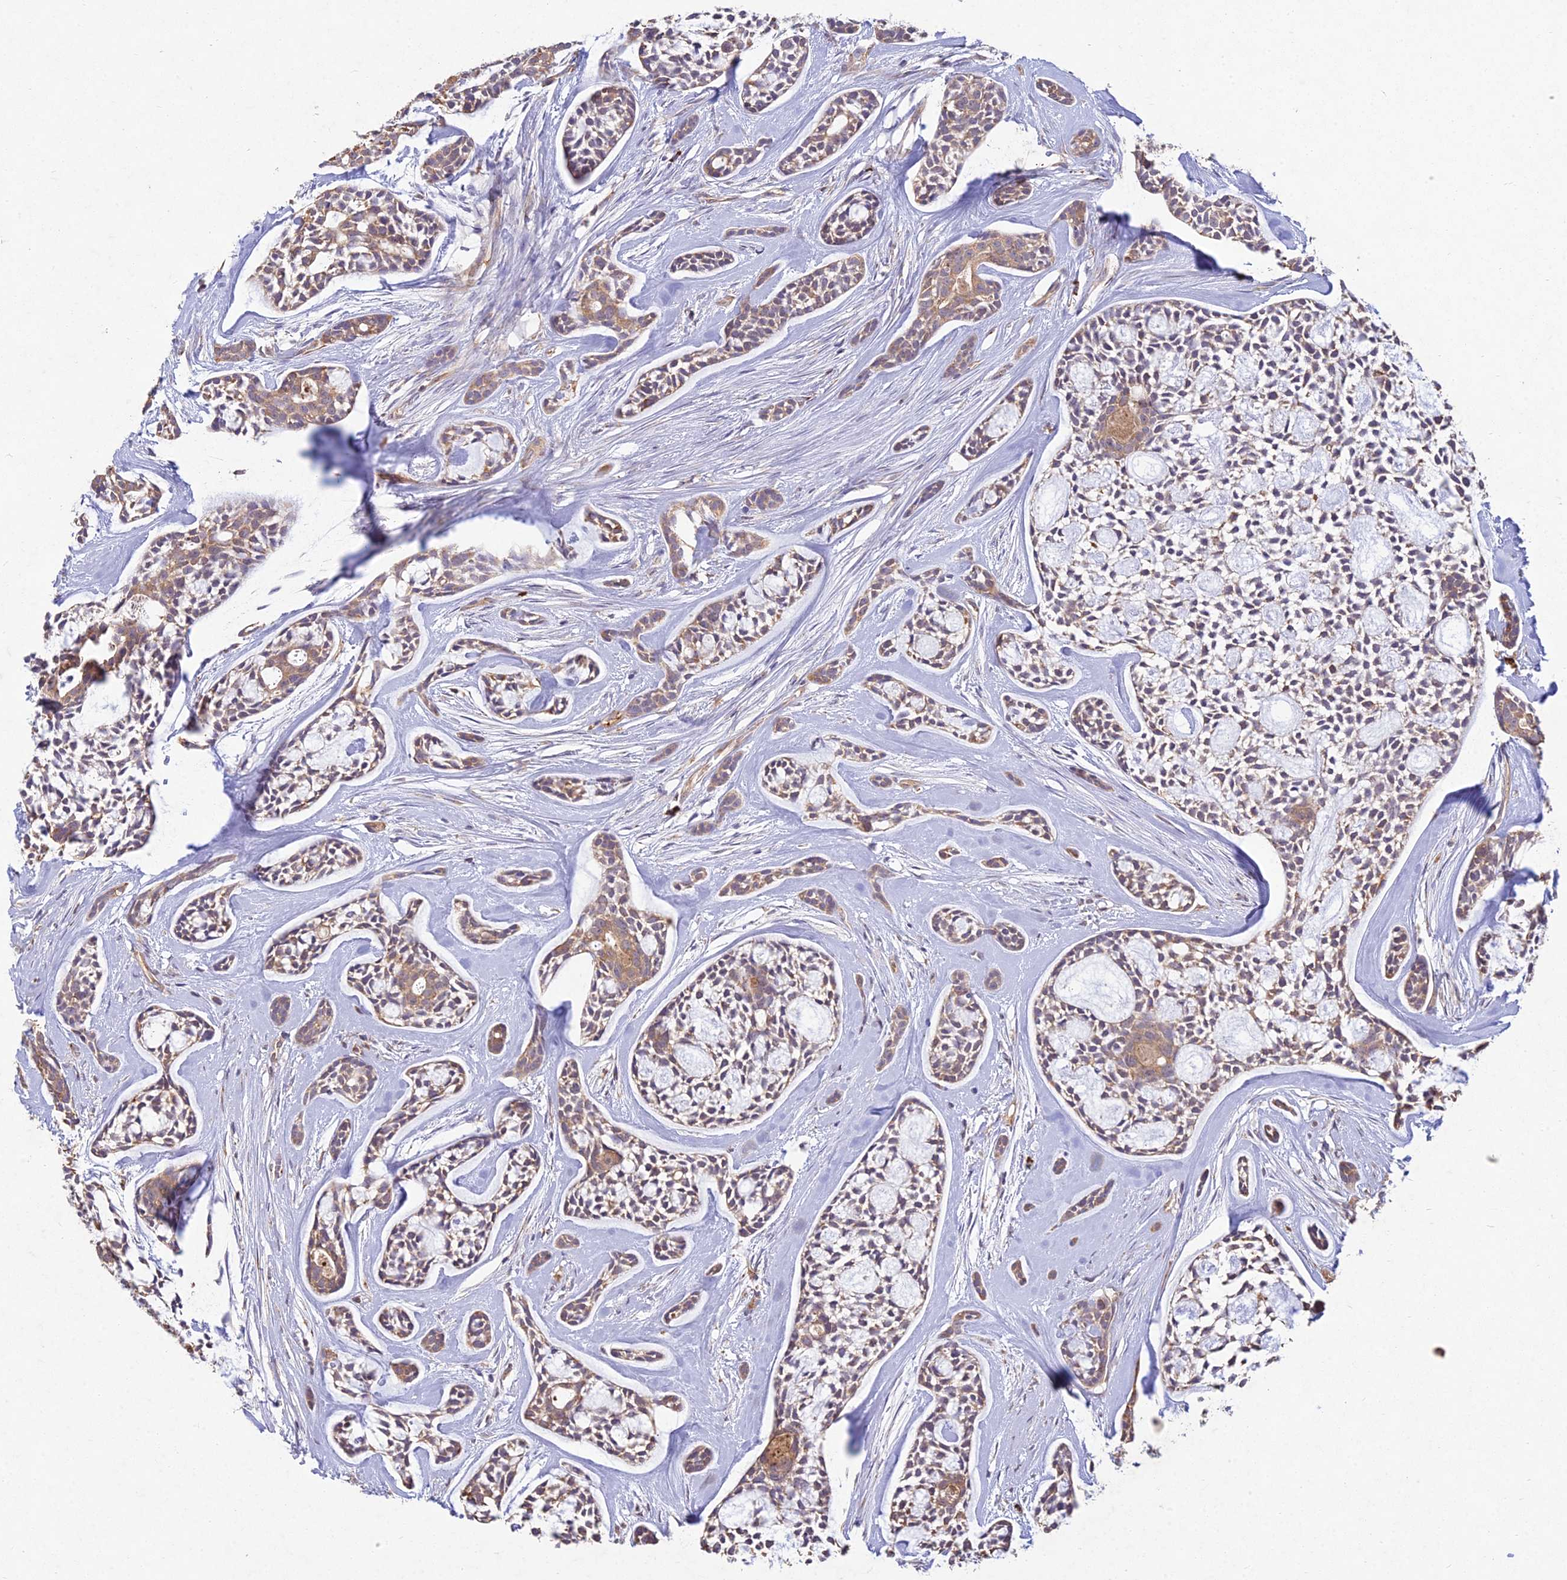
{"staining": {"intensity": "moderate", "quantity": "<25%", "location": "cytoplasmic/membranous"}, "tissue": "head and neck cancer", "cell_type": "Tumor cells", "image_type": "cancer", "snomed": [{"axis": "morphology", "description": "Adenocarcinoma, NOS"}, {"axis": "topography", "description": "Subcutis"}, {"axis": "topography", "description": "Head-Neck"}], "caption": "There is low levels of moderate cytoplasmic/membranous staining in tumor cells of head and neck cancer (adenocarcinoma), as demonstrated by immunohistochemical staining (brown color).", "gene": "NXNL2", "patient": {"sex": "female", "age": 73}}